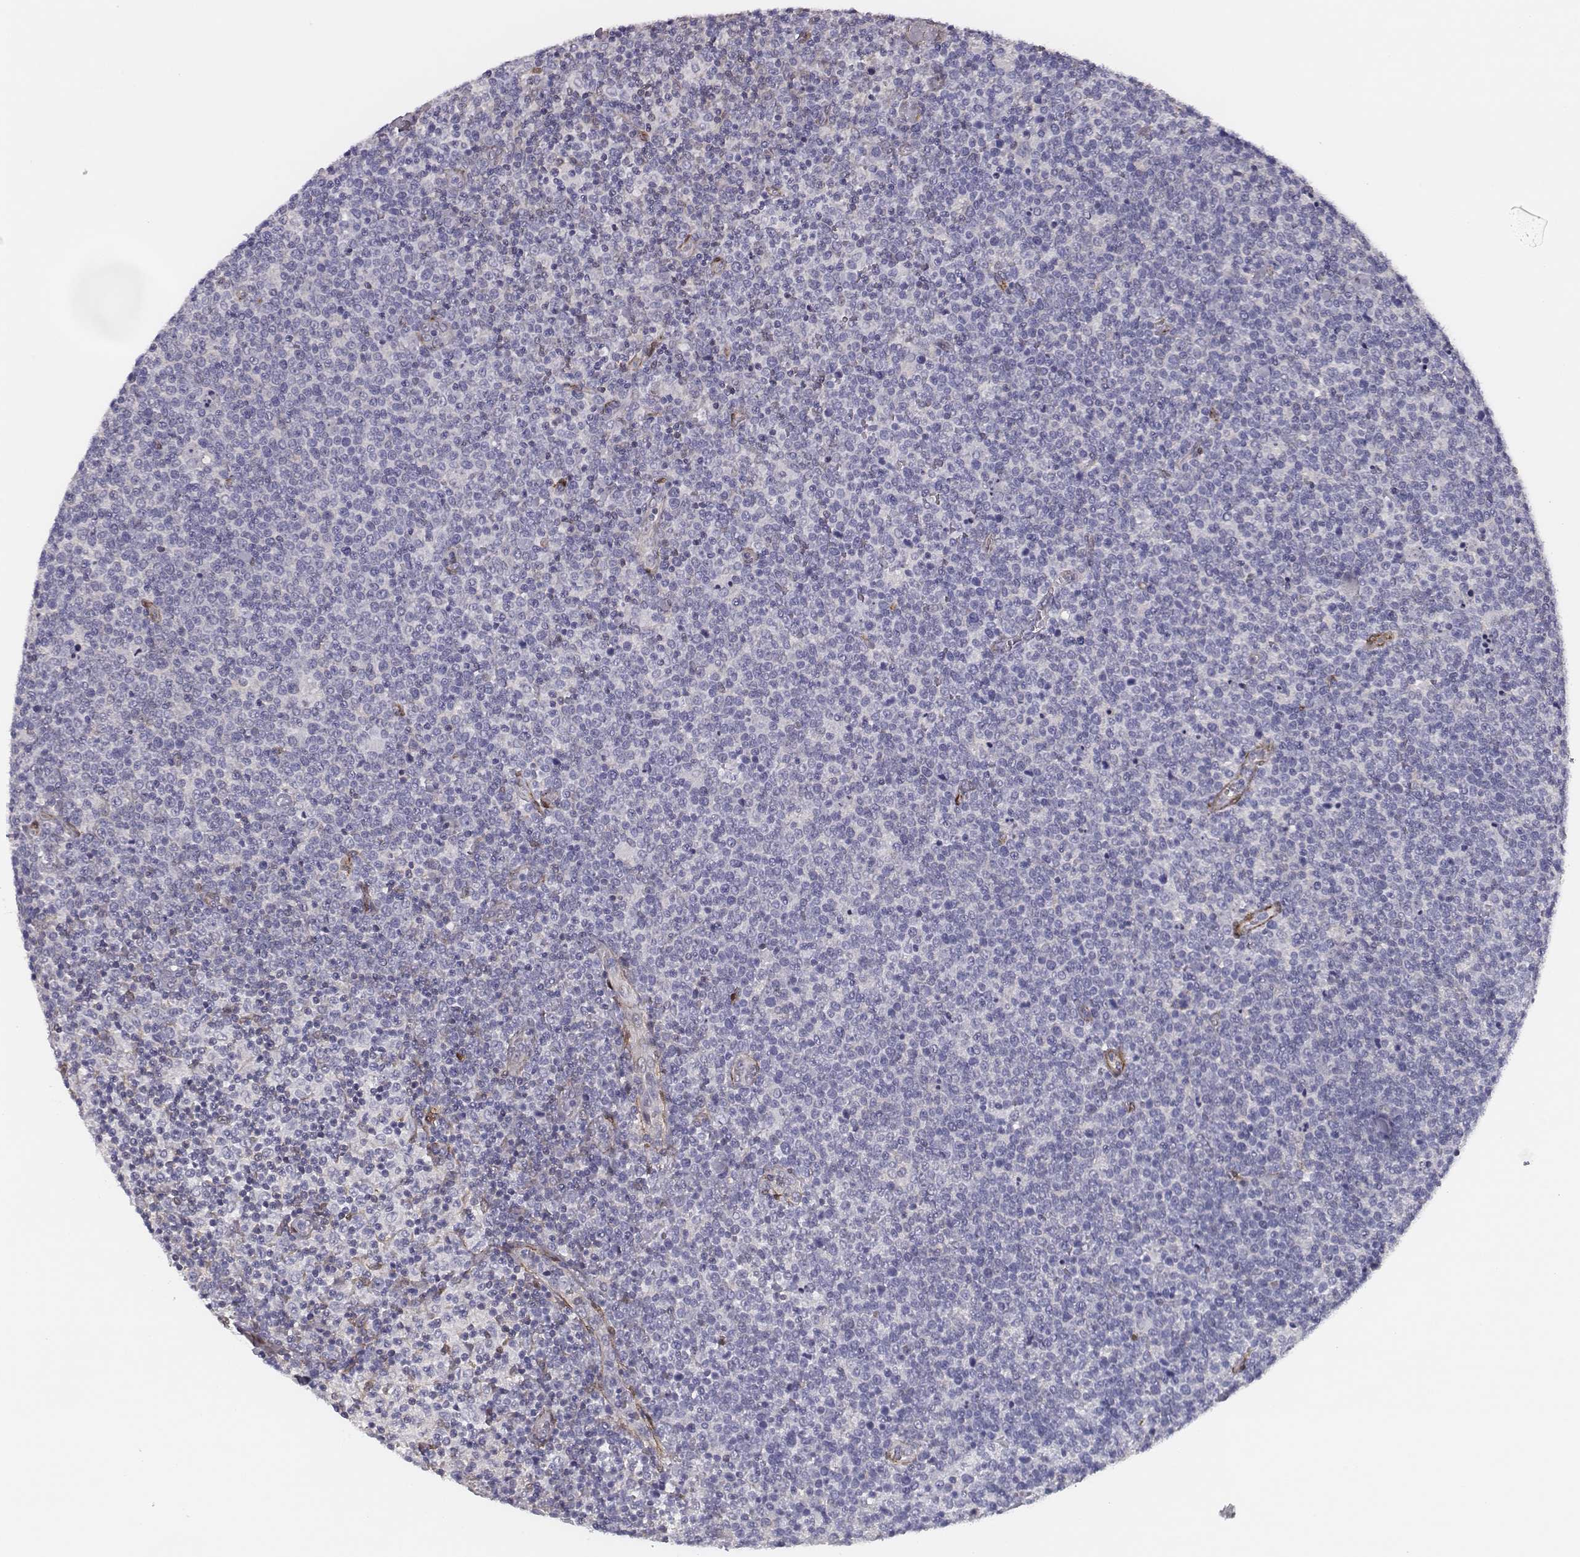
{"staining": {"intensity": "negative", "quantity": "none", "location": "none"}, "tissue": "lymphoma", "cell_type": "Tumor cells", "image_type": "cancer", "snomed": [{"axis": "morphology", "description": "Malignant lymphoma, non-Hodgkin's type, High grade"}, {"axis": "topography", "description": "Lymph node"}], "caption": "This is an immunohistochemistry image of human lymphoma. There is no staining in tumor cells.", "gene": "ISYNA1", "patient": {"sex": "male", "age": 61}}